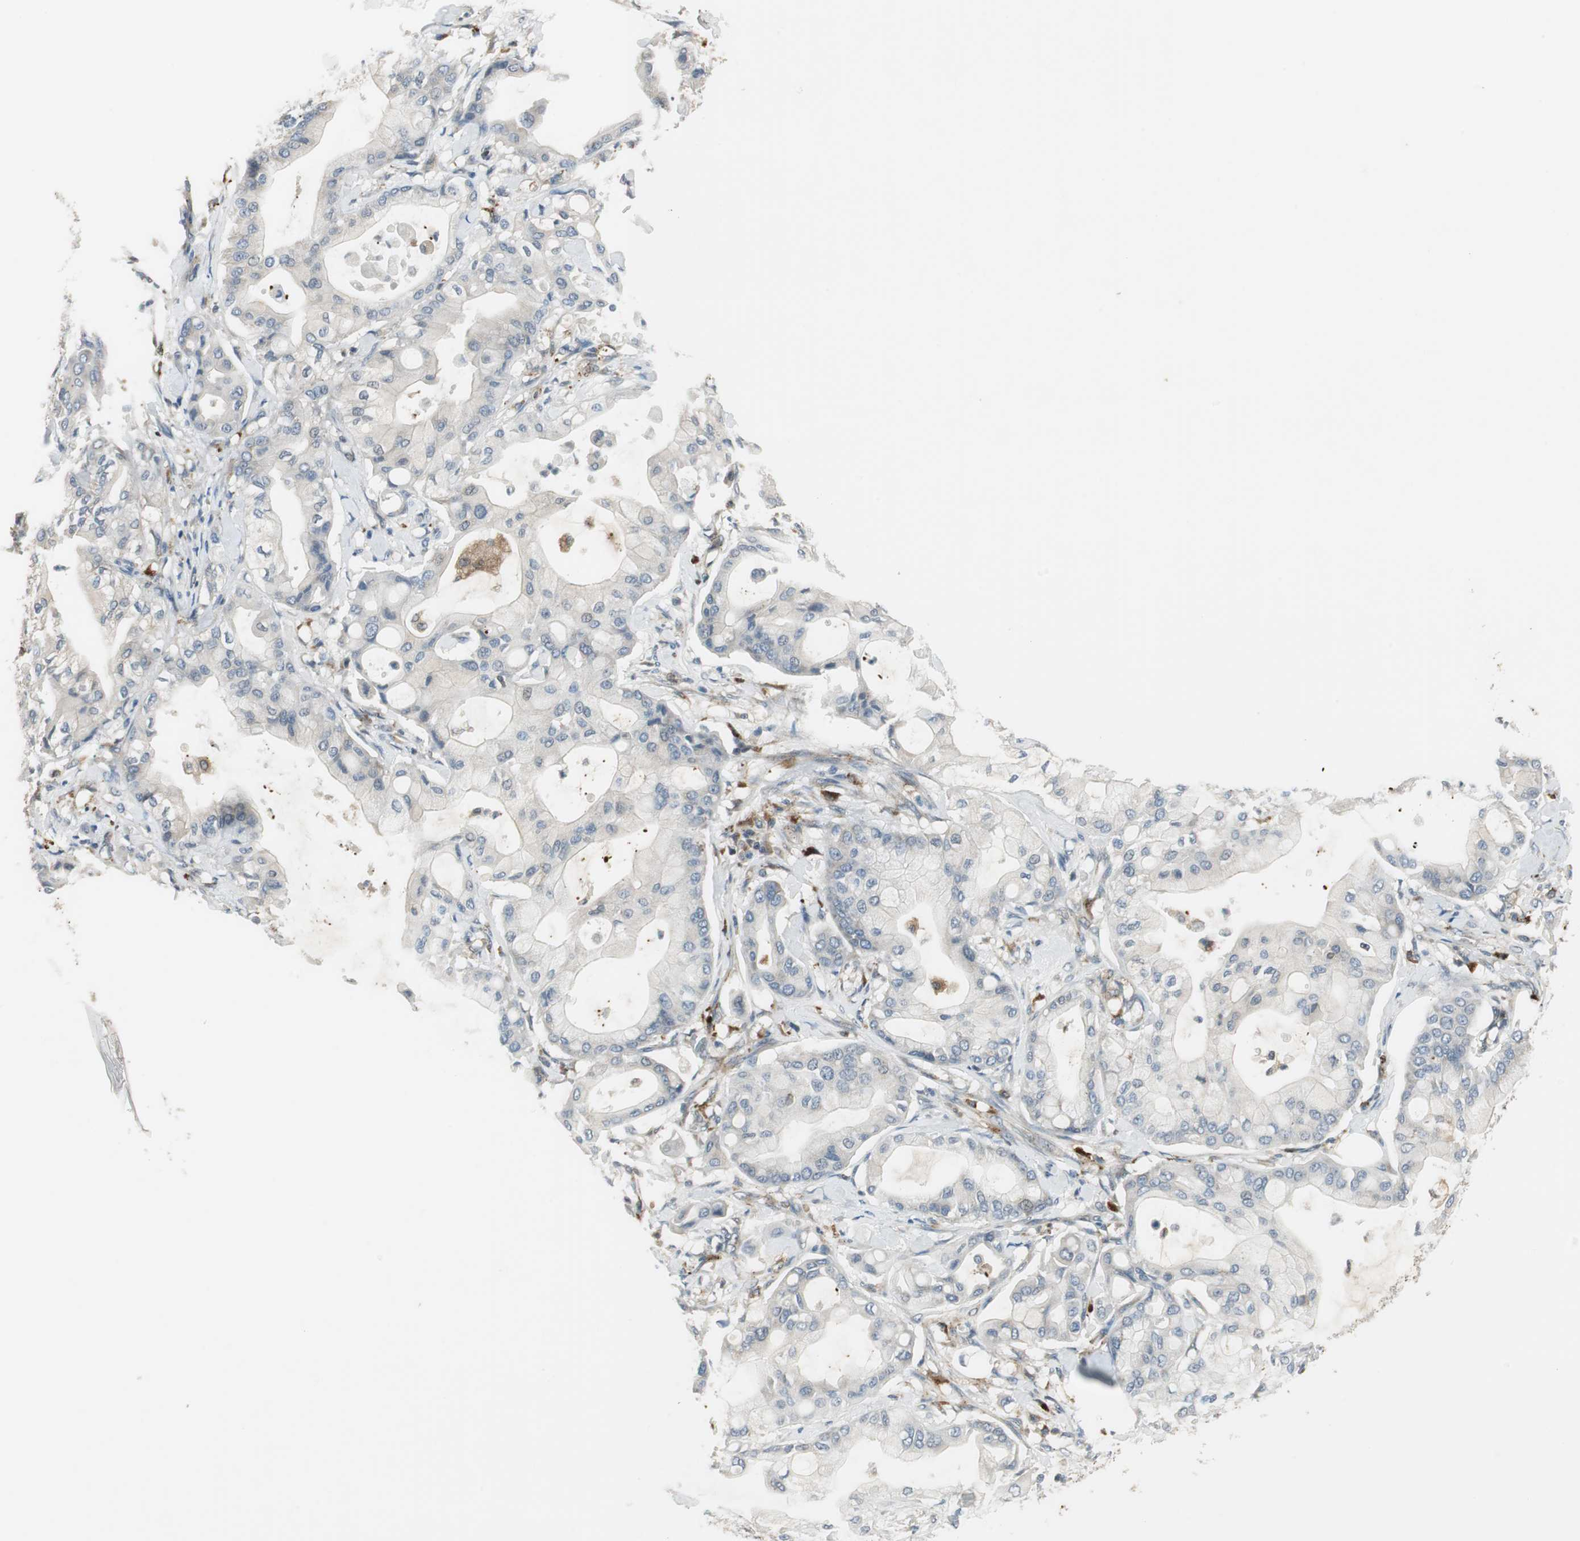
{"staining": {"intensity": "negative", "quantity": "none", "location": "none"}, "tissue": "pancreatic cancer", "cell_type": "Tumor cells", "image_type": "cancer", "snomed": [{"axis": "morphology", "description": "Adenocarcinoma, NOS"}, {"axis": "morphology", "description": "Adenocarcinoma, metastatic, NOS"}, {"axis": "topography", "description": "Lymph node"}, {"axis": "topography", "description": "Pancreas"}, {"axis": "topography", "description": "Duodenum"}], "caption": "Immunohistochemistry (IHC) histopathology image of pancreatic cancer stained for a protein (brown), which demonstrates no staining in tumor cells.", "gene": "NCK1", "patient": {"sex": "female", "age": 64}}